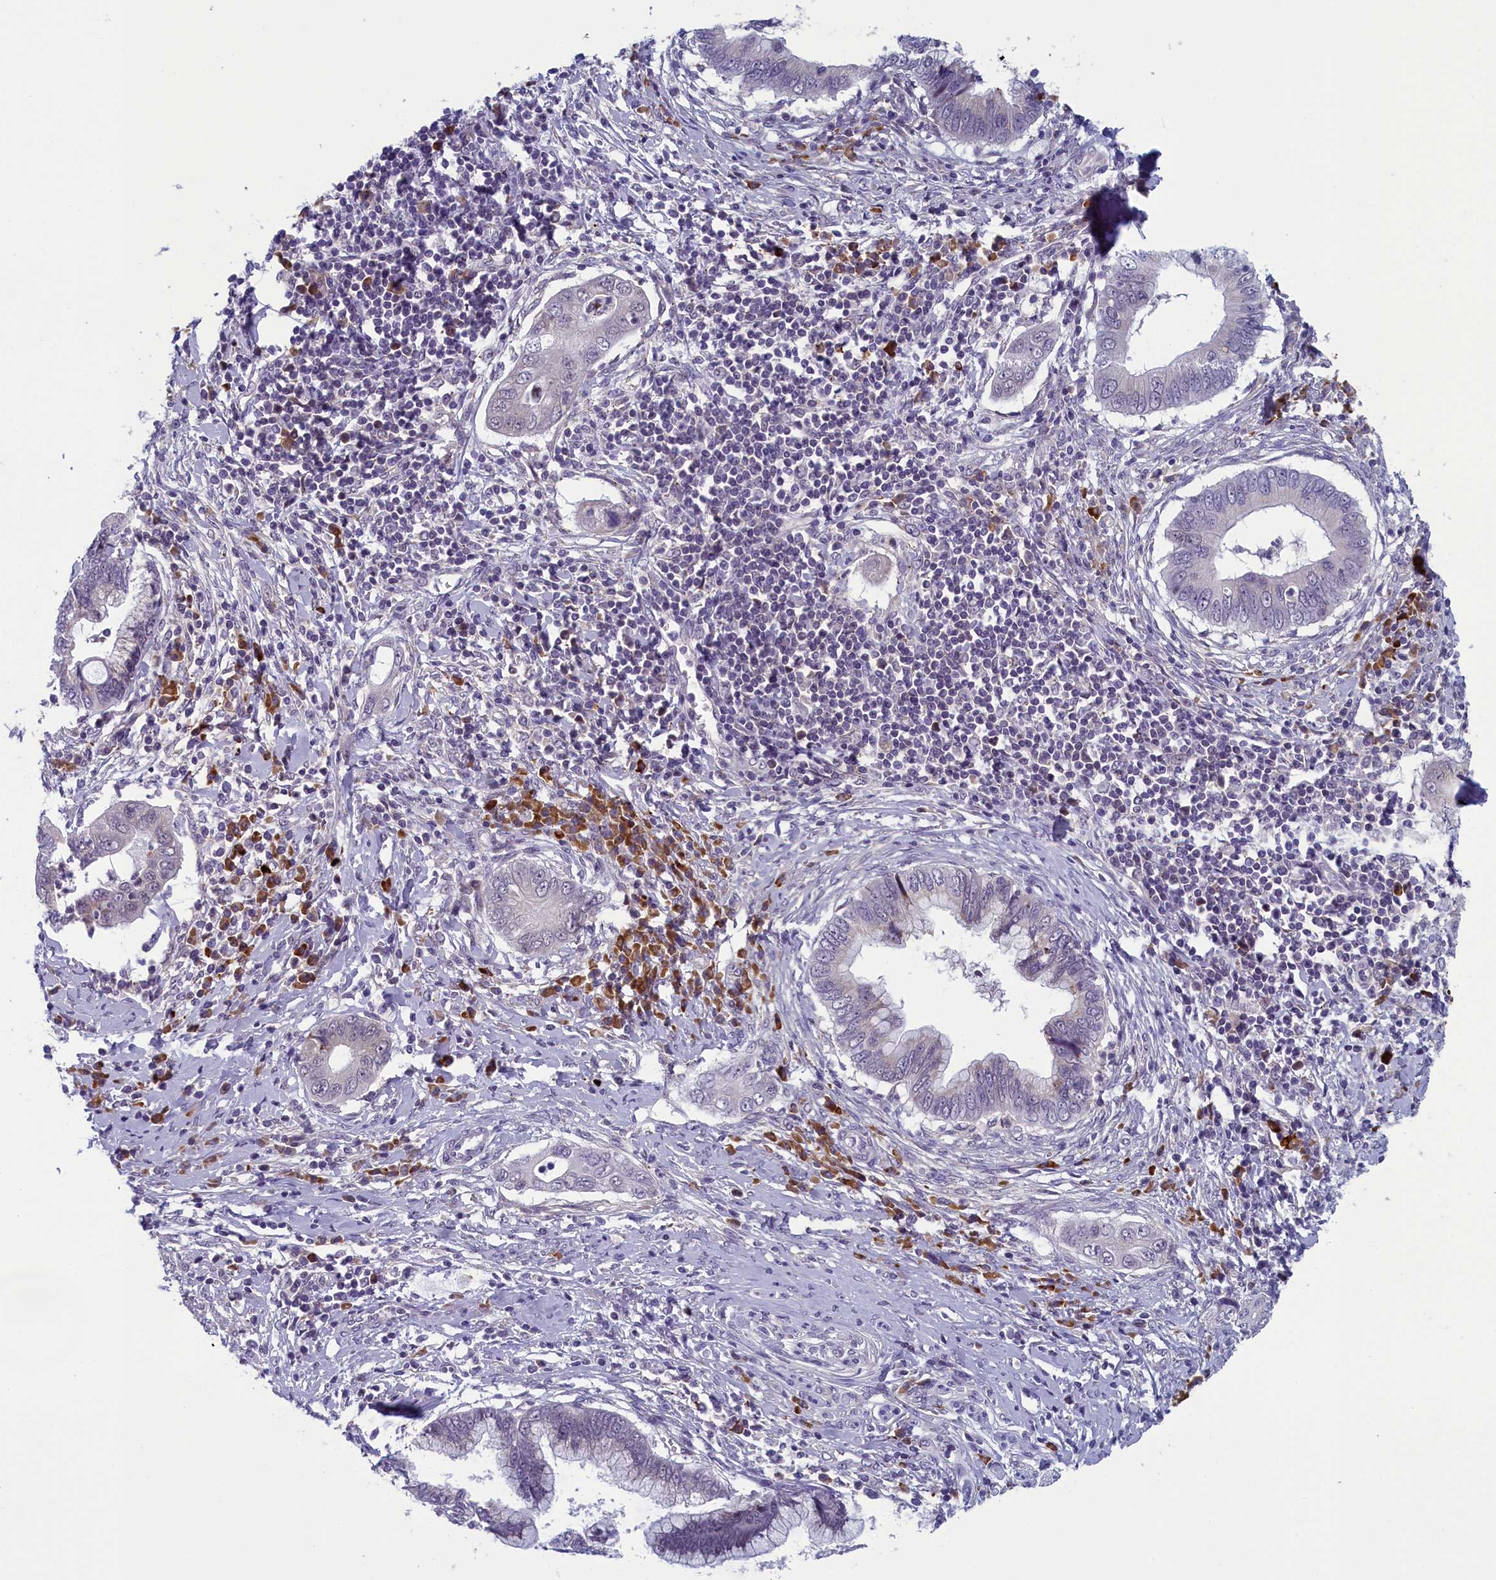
{"staining": {"intensity": "negative", "quantity": "none", "location": "none"}, "tissue": "cervical cancer", "cell_type": "Tumor cells", "image_type": "cancer", "snomed": [{"axis": "morphology", "description": "Adenocarcinoma, NOS"}, {"axis": "topography", "description": "Cervix"}], "caption": "Adenocarcinoma (cervical) was stained to show a protein in brown. There is no significant expression in tumor cells.", "gene": "CNEP1R1", "patient": {"sex": "female", "age": 44}}